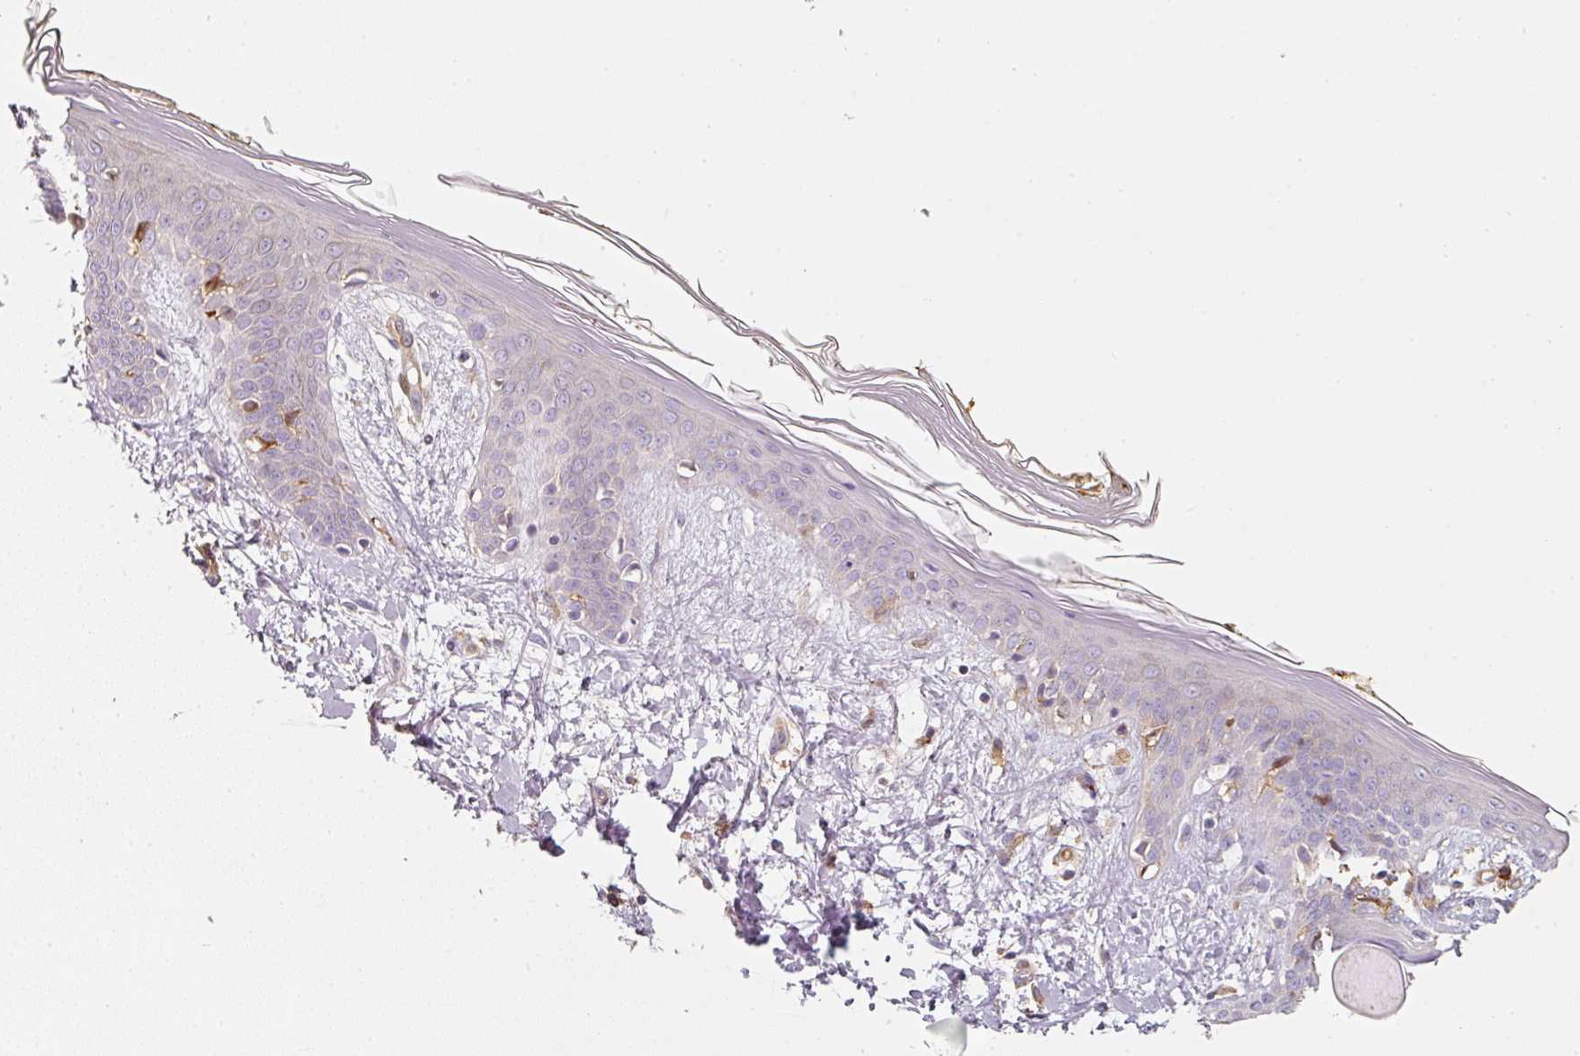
{"staining": {"intensity": "moderate", "quantity": ">75%", "location": "cytoplasmic/membranous"}, "tissue": "skin", "cell_type": "Fibroblasts", "image_type": "normal", "snomed": [{"axis": "morphology", "description": "Normal tissue, NOS"}, {"axis": "topography", "description": "Skin"}], "caption": "This is a histology image of immunohistochemistry staining of unremarkable skin, which shows moderate positivity in the cytoplasmic/membranous of fibroblasts.", "gene": "IQGAP2", "patient": {"sex": "female", "age": 34}}